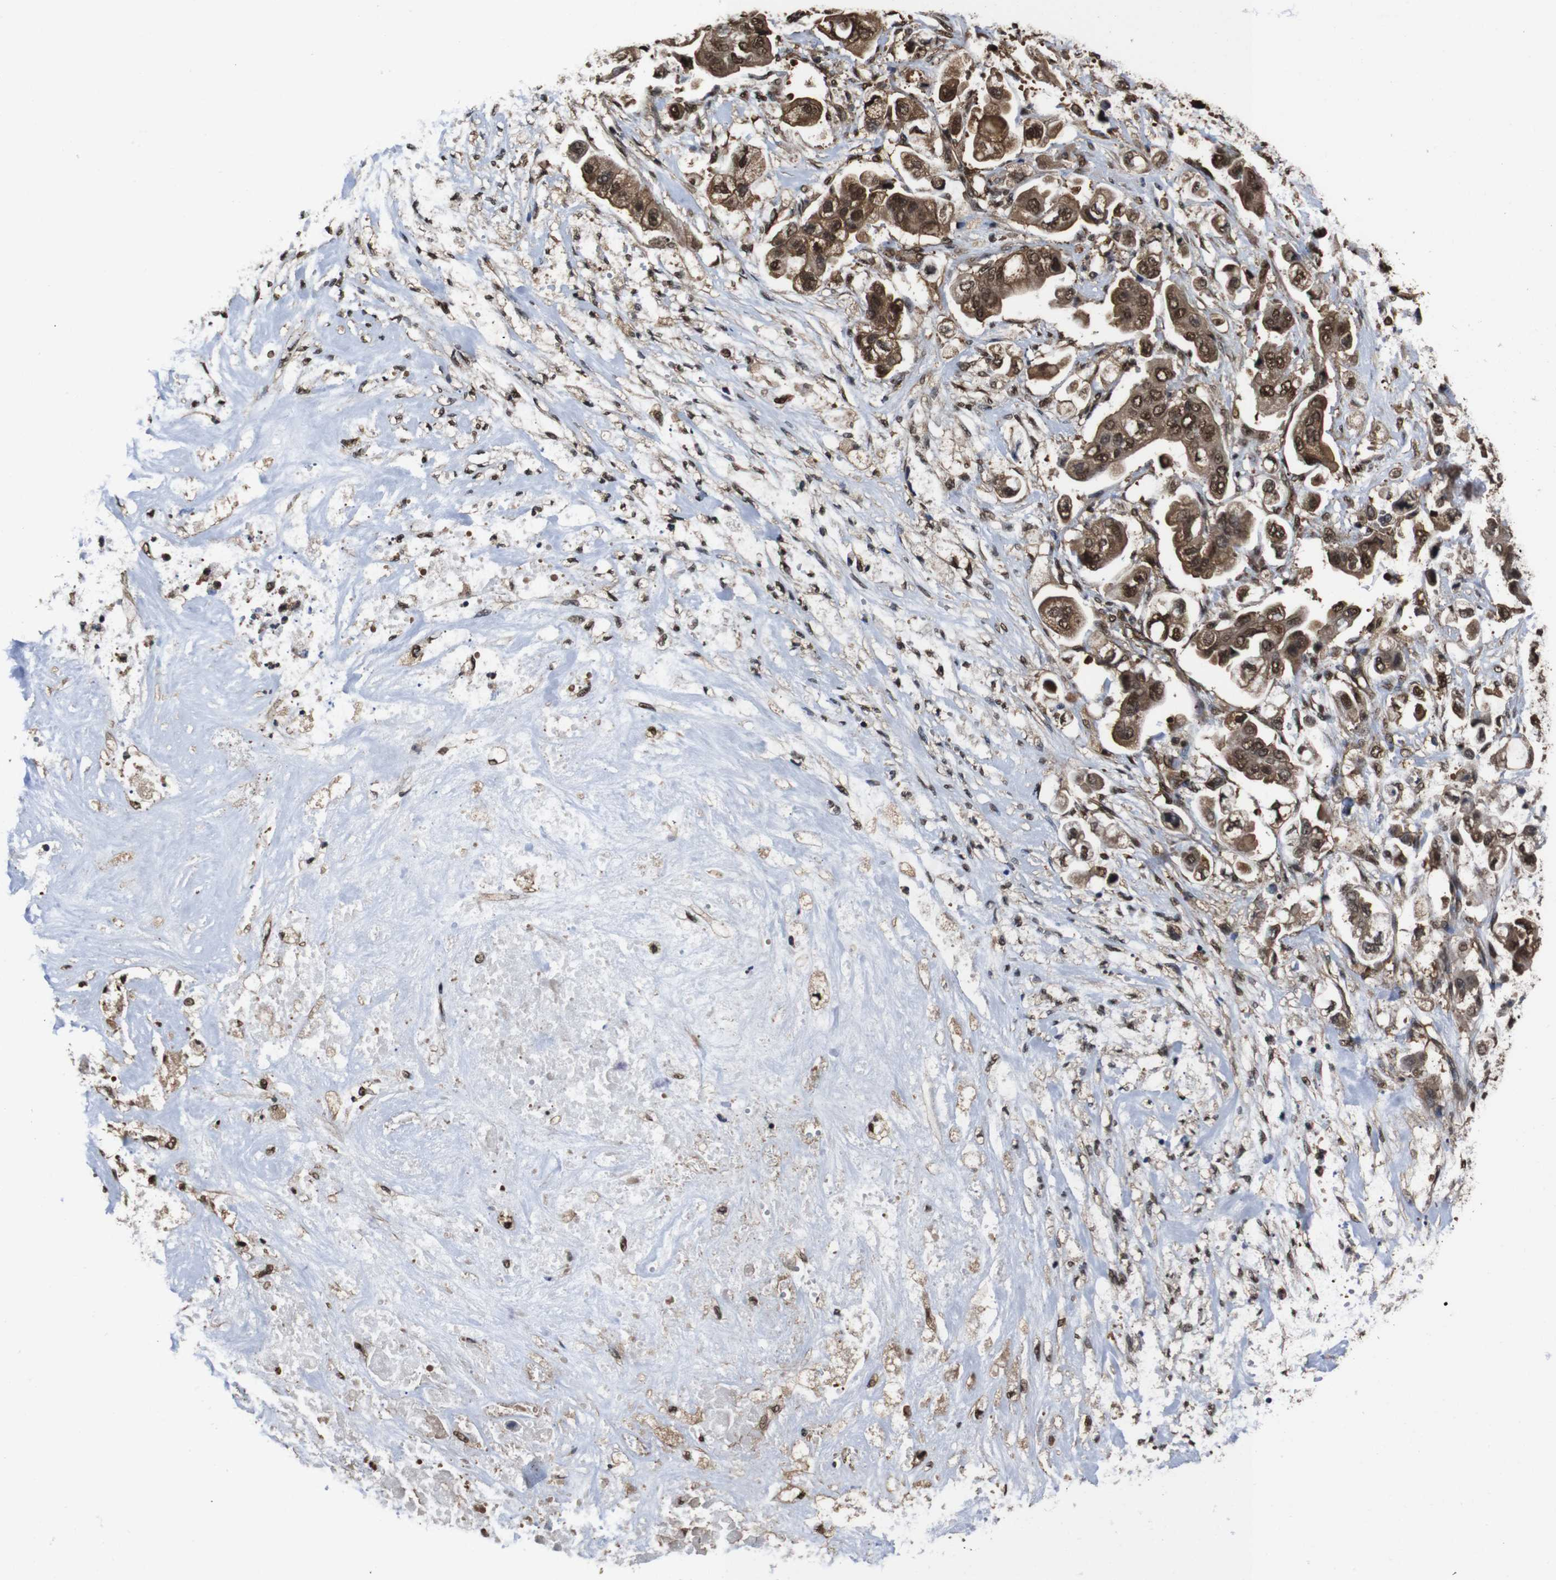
{"staining": {"intensity": "moderate", "quantity": ">75%", "location": "cytoplasmic/membranous,nuclear"}, "tissue": "stomach cancer", "cell_type": "Tumor cells", "image_type": "cancer", "snomed": [{"axis": "morphology", "description": "Adenocarcinoma, NOS"}, {"axis": "topography", "description": "Stomach"}], "caption": "This image demonstrates immunohistochemistry staining of adenocarcinoma (stomach), with medium moderate cytoplasmic/membranous and nuclear positivity in approximately >75% of tumor cells.", "gene": "VCP", "patient": {"sex": "male", "age": 62}}